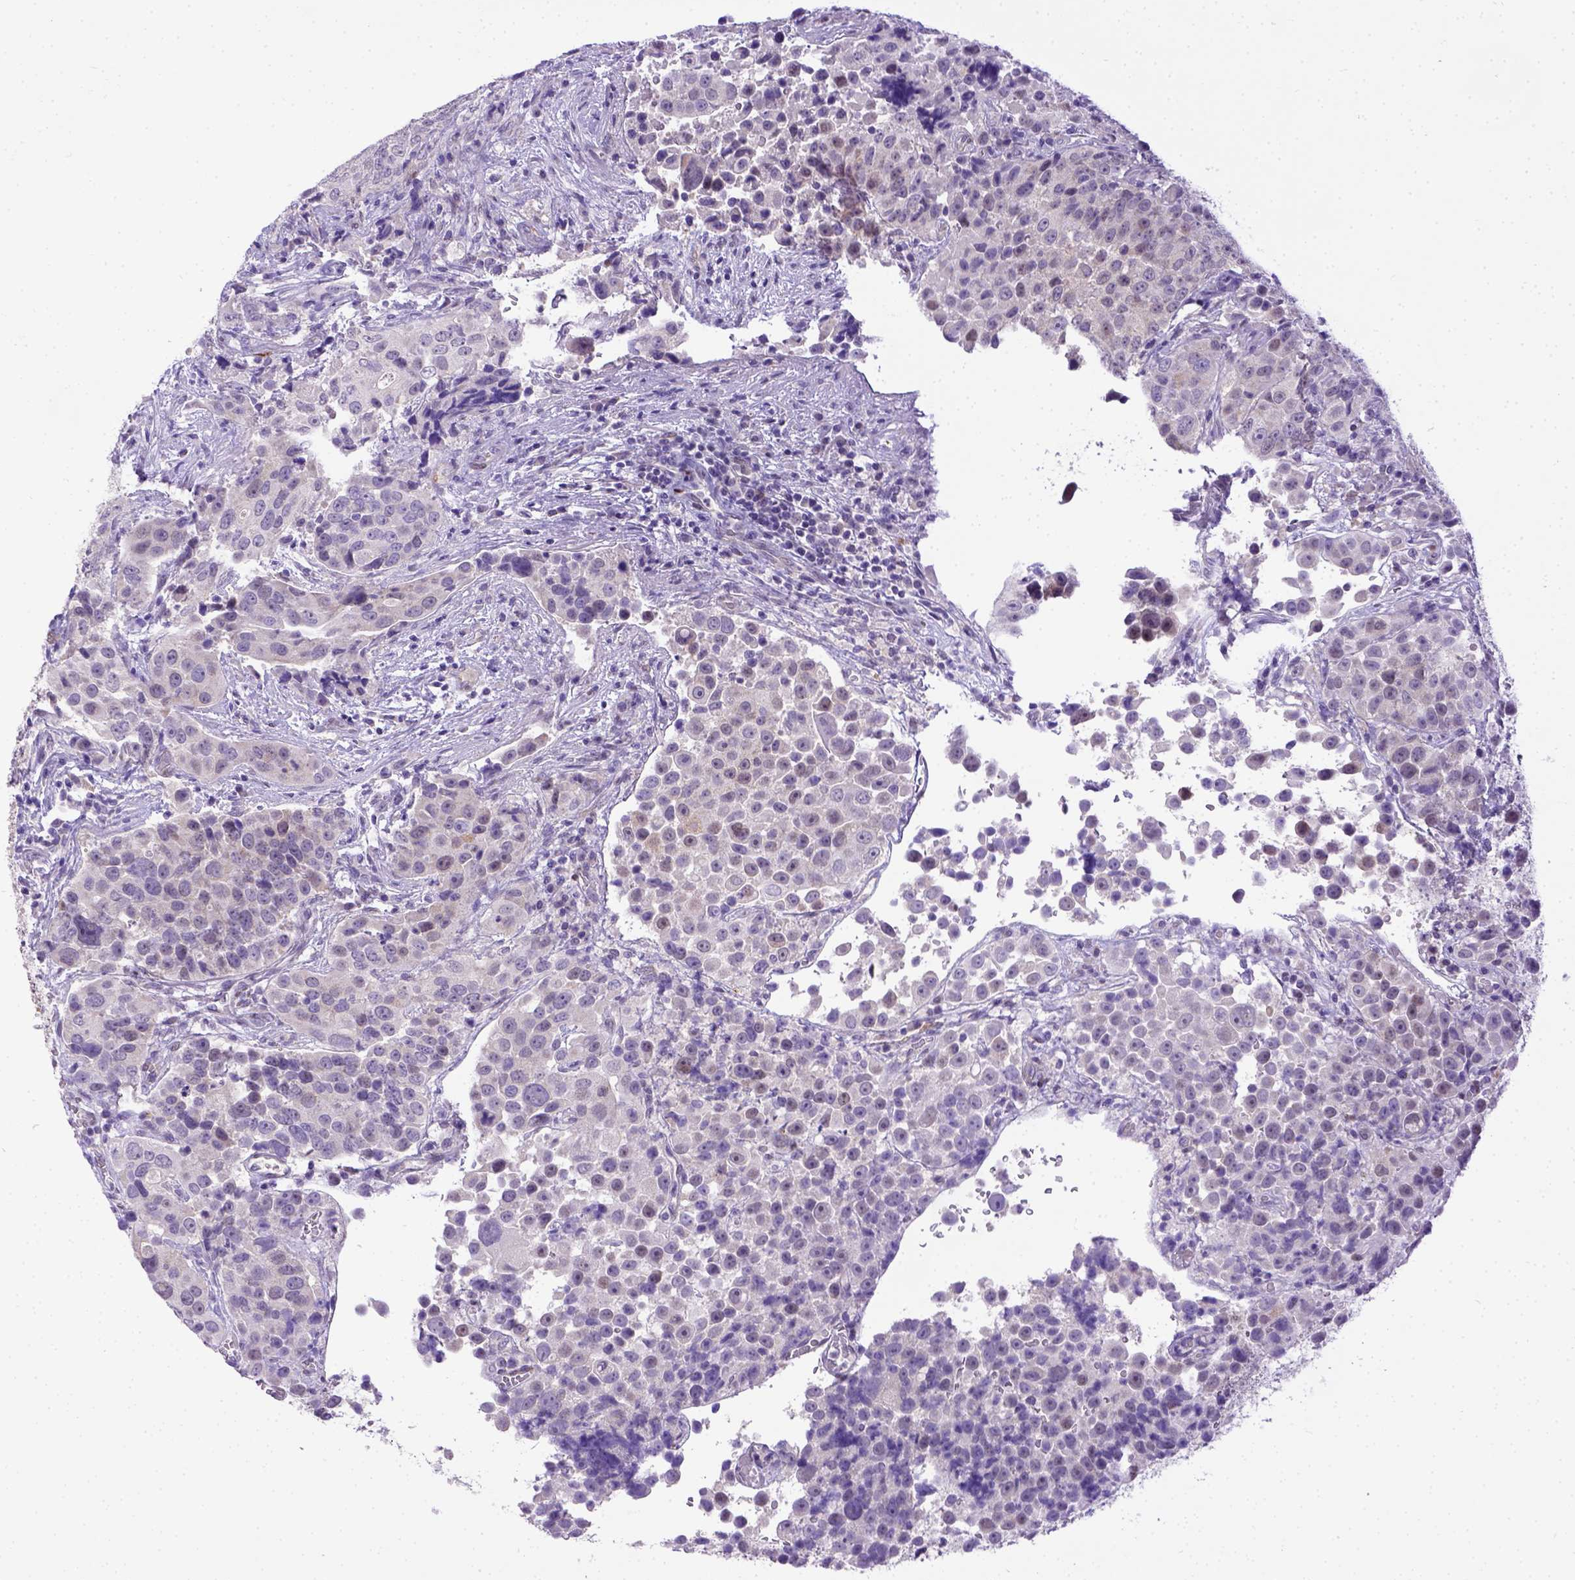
{"staining": {"intensity": "negative", "quantity": "none", "location": "none"}, "tissue": "urothelial cancer", "cell_type": "Tumor cells", "image_type": "cancer", "snomed": [{"axis": "morphology", "description": "Urothelial carcinoma, NOS"}, {"axis": "topography", "description": "Urinary bladder"}], "caption": "IHC of transitional cell carcinoma reveals no expression in tumor cells. The staining is performed using DAB brown chromogen with nuclei counter-stained in using hematoxylin.", "gene": "BTN1A1", "patient": {"sex": "male", "age": 52}}